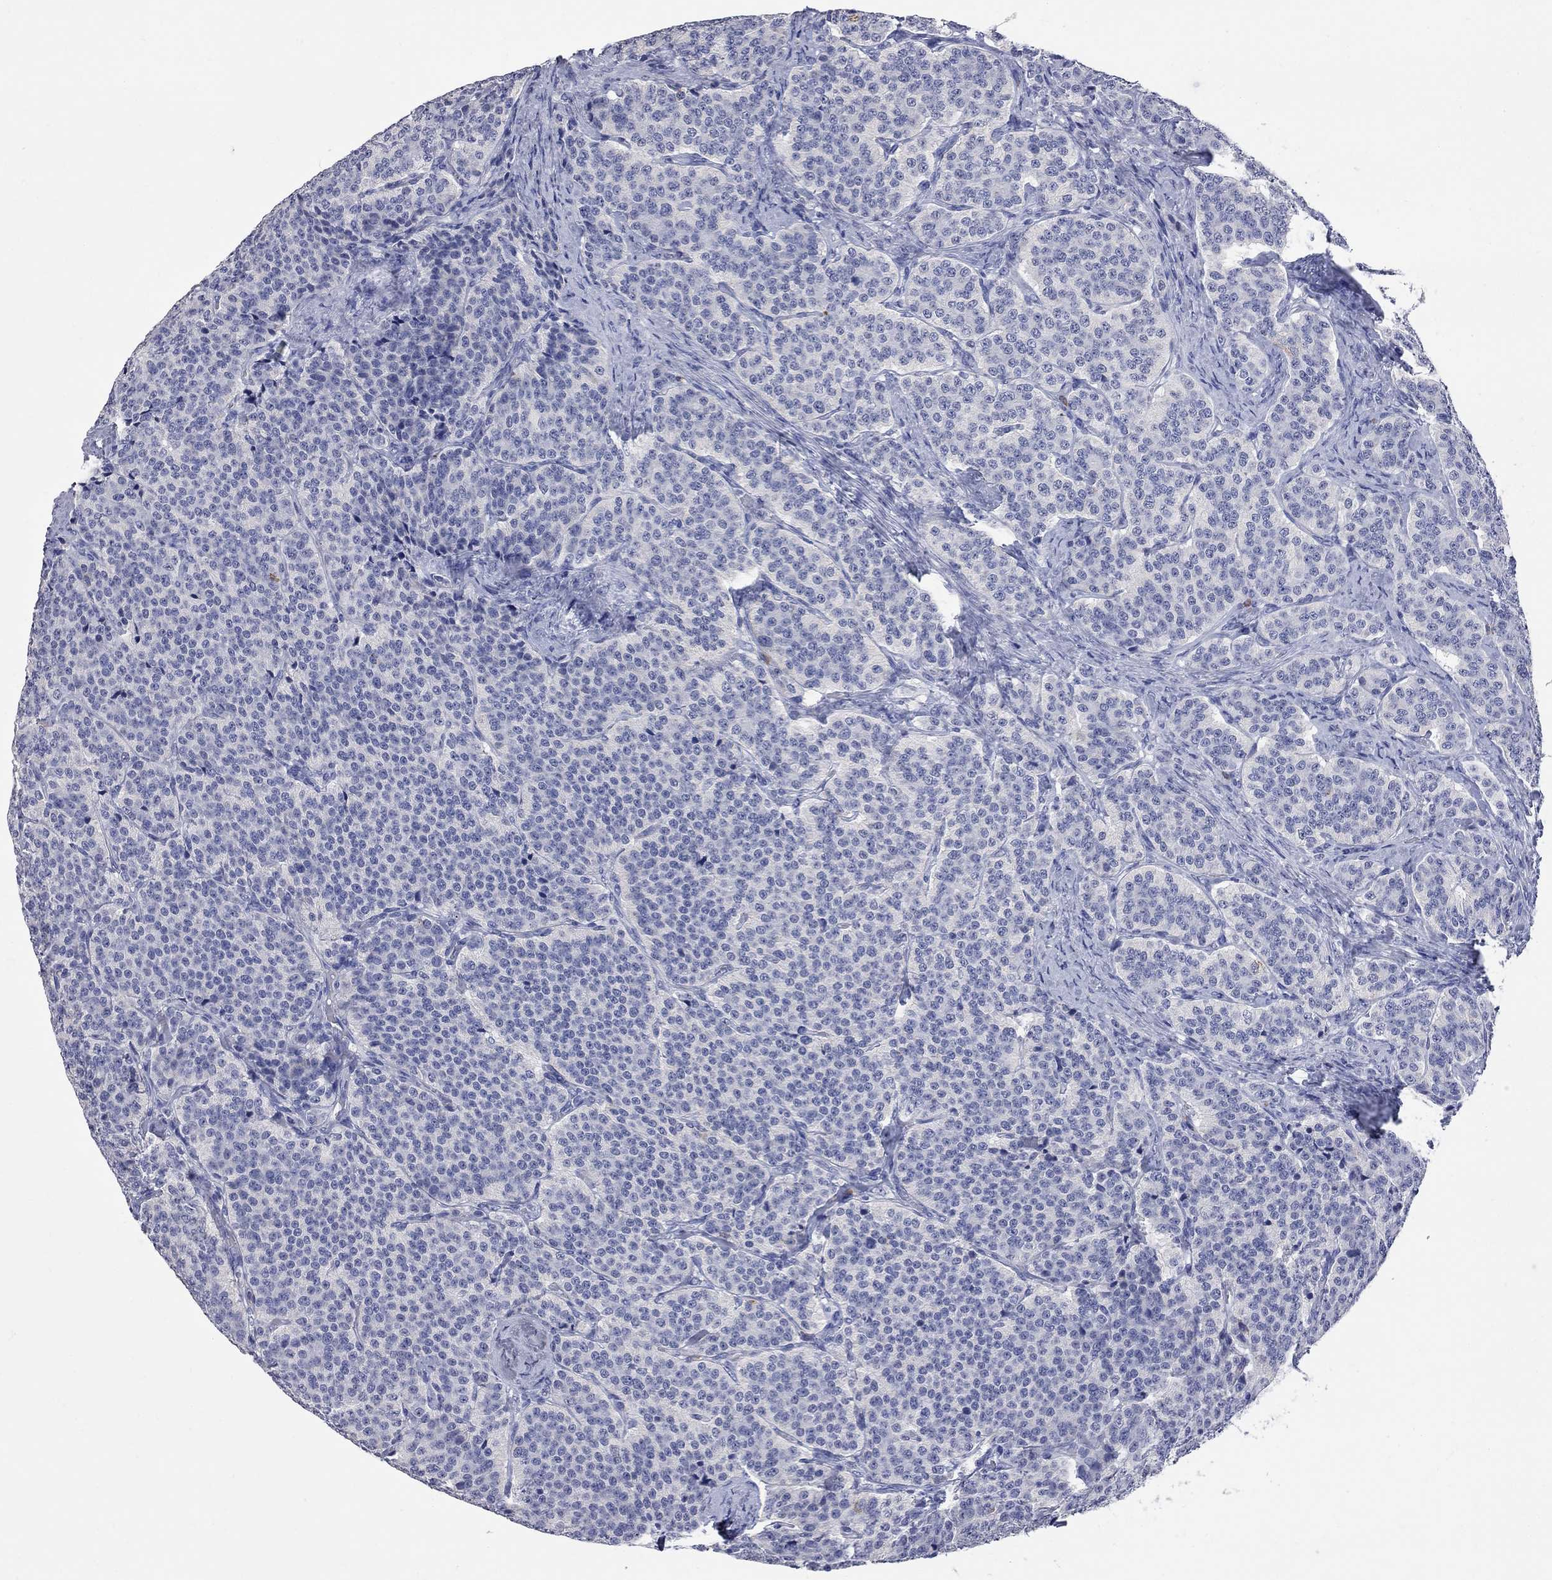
{"staining": {"intensity": "negative", "quantity": "none", "location": "none"}, "tissue": "carcinoid", "cell_type": "Tumor cells", "image_type": "cancer", "snomed": [{"axis": "morphology", "description": "Carcinoid, malignant, NOS"}, {"axis": "topography", "description": "Small intestine"}], "caption": "The IHC image has no significant positivity in tumor cells of malignant carcinoid tissue.", "gene": "FAM221B", "patient": {"sex": "female", "age": 58}}